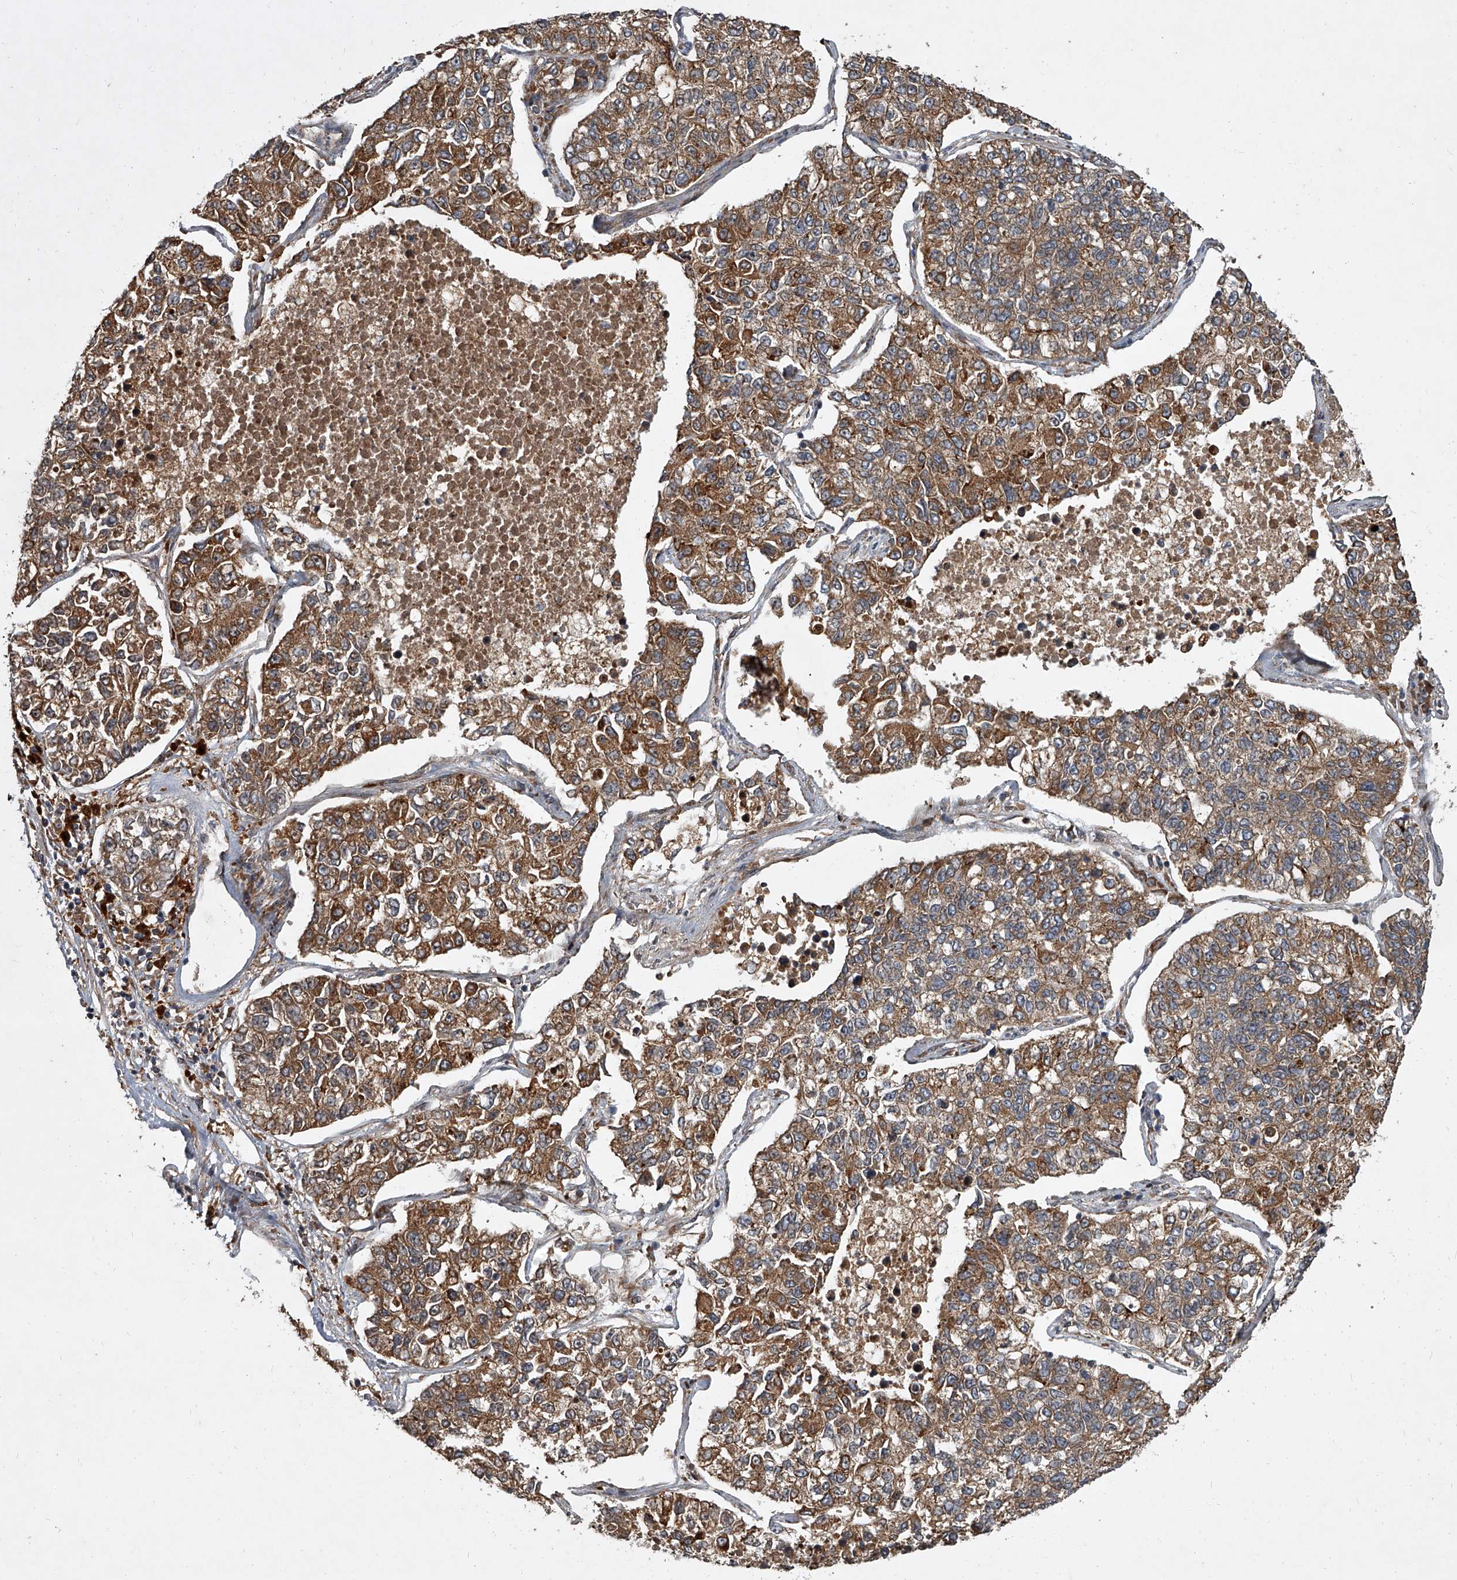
{"staining": {"intensity": "moderate", "quantity": ">75%", "location": "cytoplasmic/membranous"}, "tissue": "lung cancer", "cell_type": "Tumor cells", "image_type": "cancer", "snomed": [{"axis": "morphology", "description": "Adenocarcinoma, NOS"}, {"axis": "topography", "description": "Lung"}], "caption": "A micrograph of human lung adenocarcinoma stained for a protein exhibits moderate cytoplasmic/membranous brown staining in tumor cells. Nuclei are stained in blue.", "gene": "EVA1C", "patient": {"sex": "male", "age": 49}}